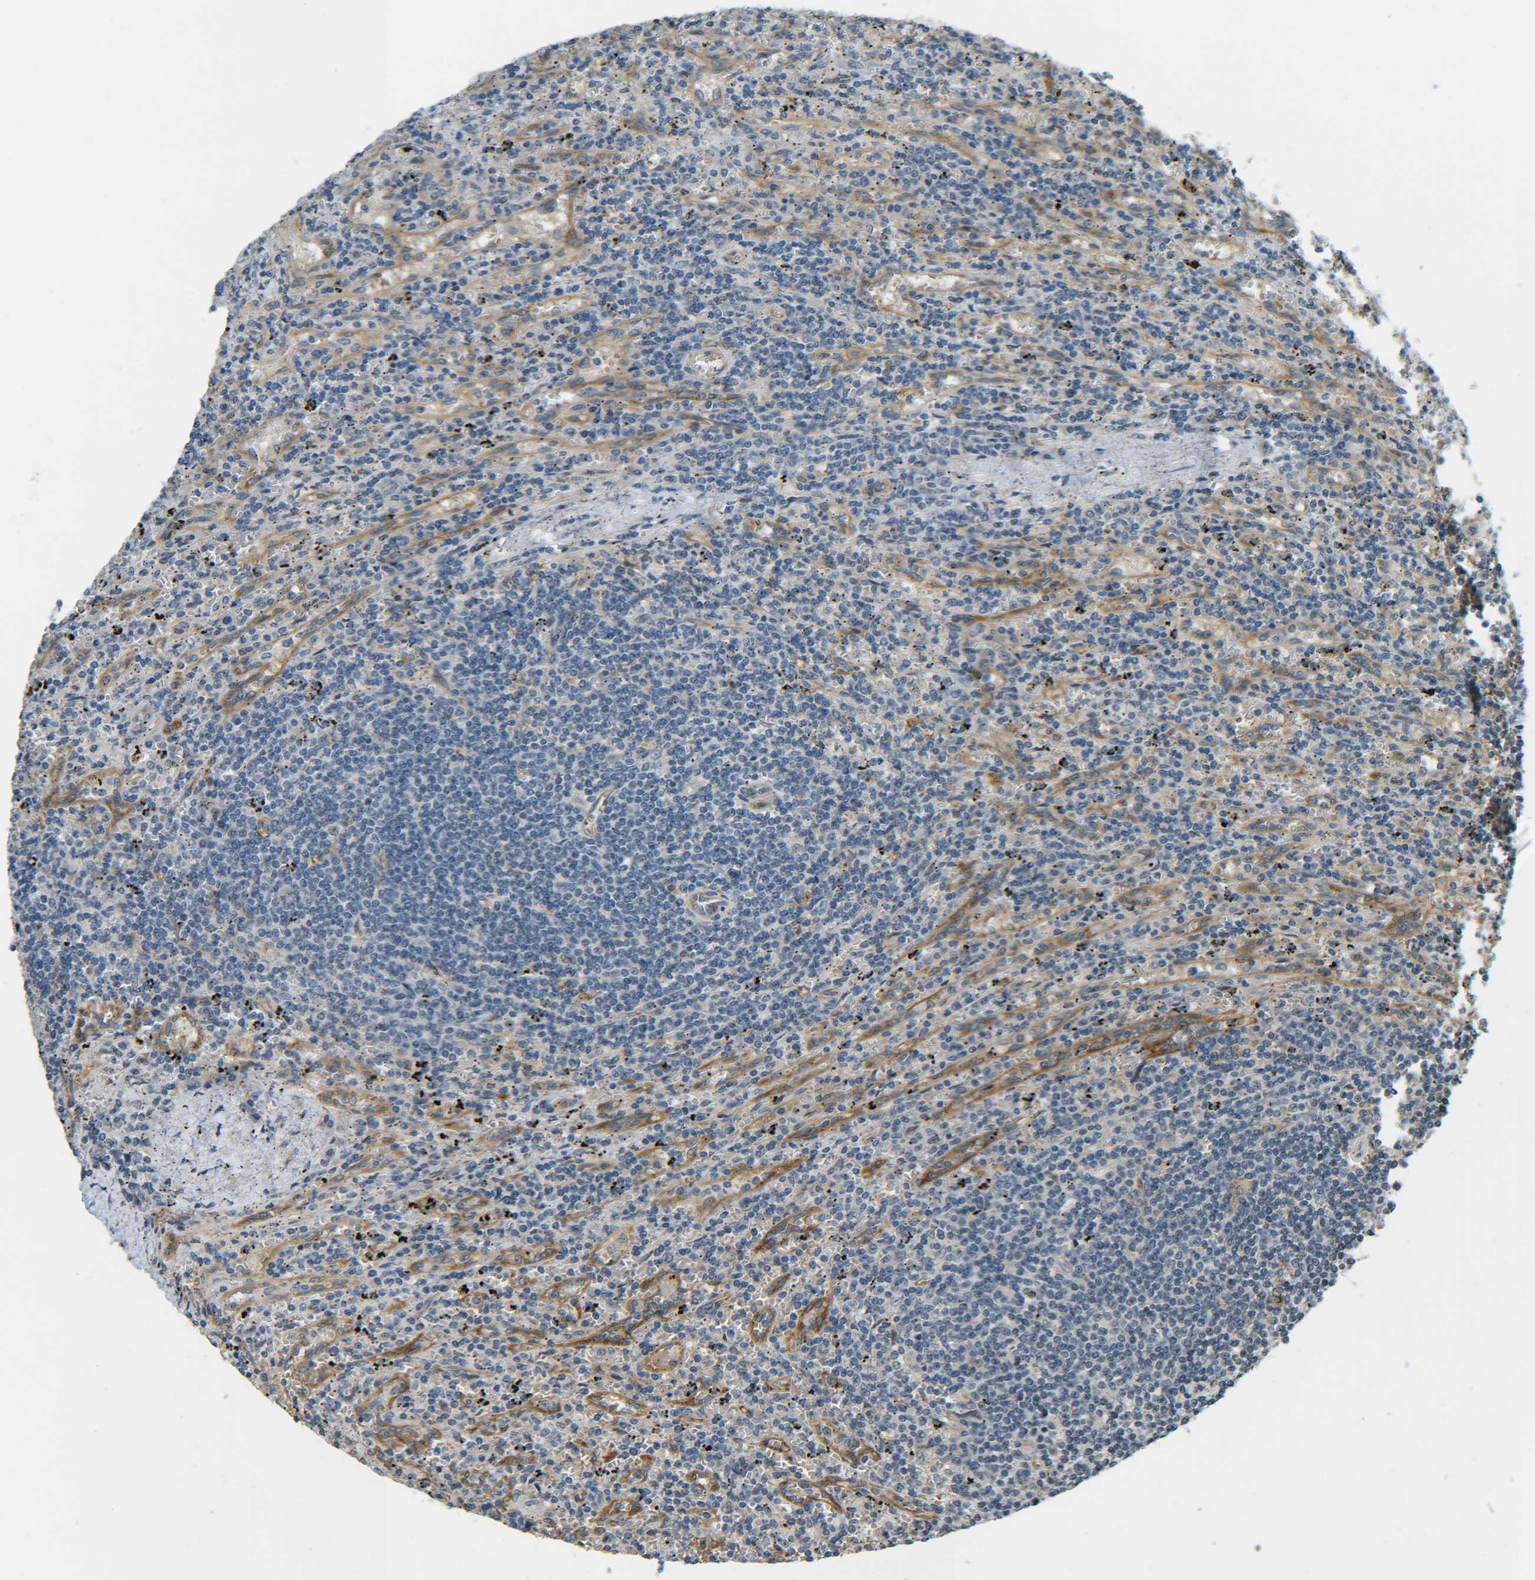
{"staining": {"intensity": "negative", "quantity": "none", "location": "none"}, "tissue": "lymphoma", "cell_type": "Tumor cells", "image_type": "cancer", "snomed": [{"axis": "morphology", "description": "Malignant lymphoma, non-Hodgkin's type, Low grade"}, {"axis": "topography", "description": "Spleen"}], "caption": "This is an immunohistochemistry (IHC) micrograph of lymphoma. There is no expression in tumor cells.", "gene": "DAB2", "patient": {"sex": "male", "age": 76}}